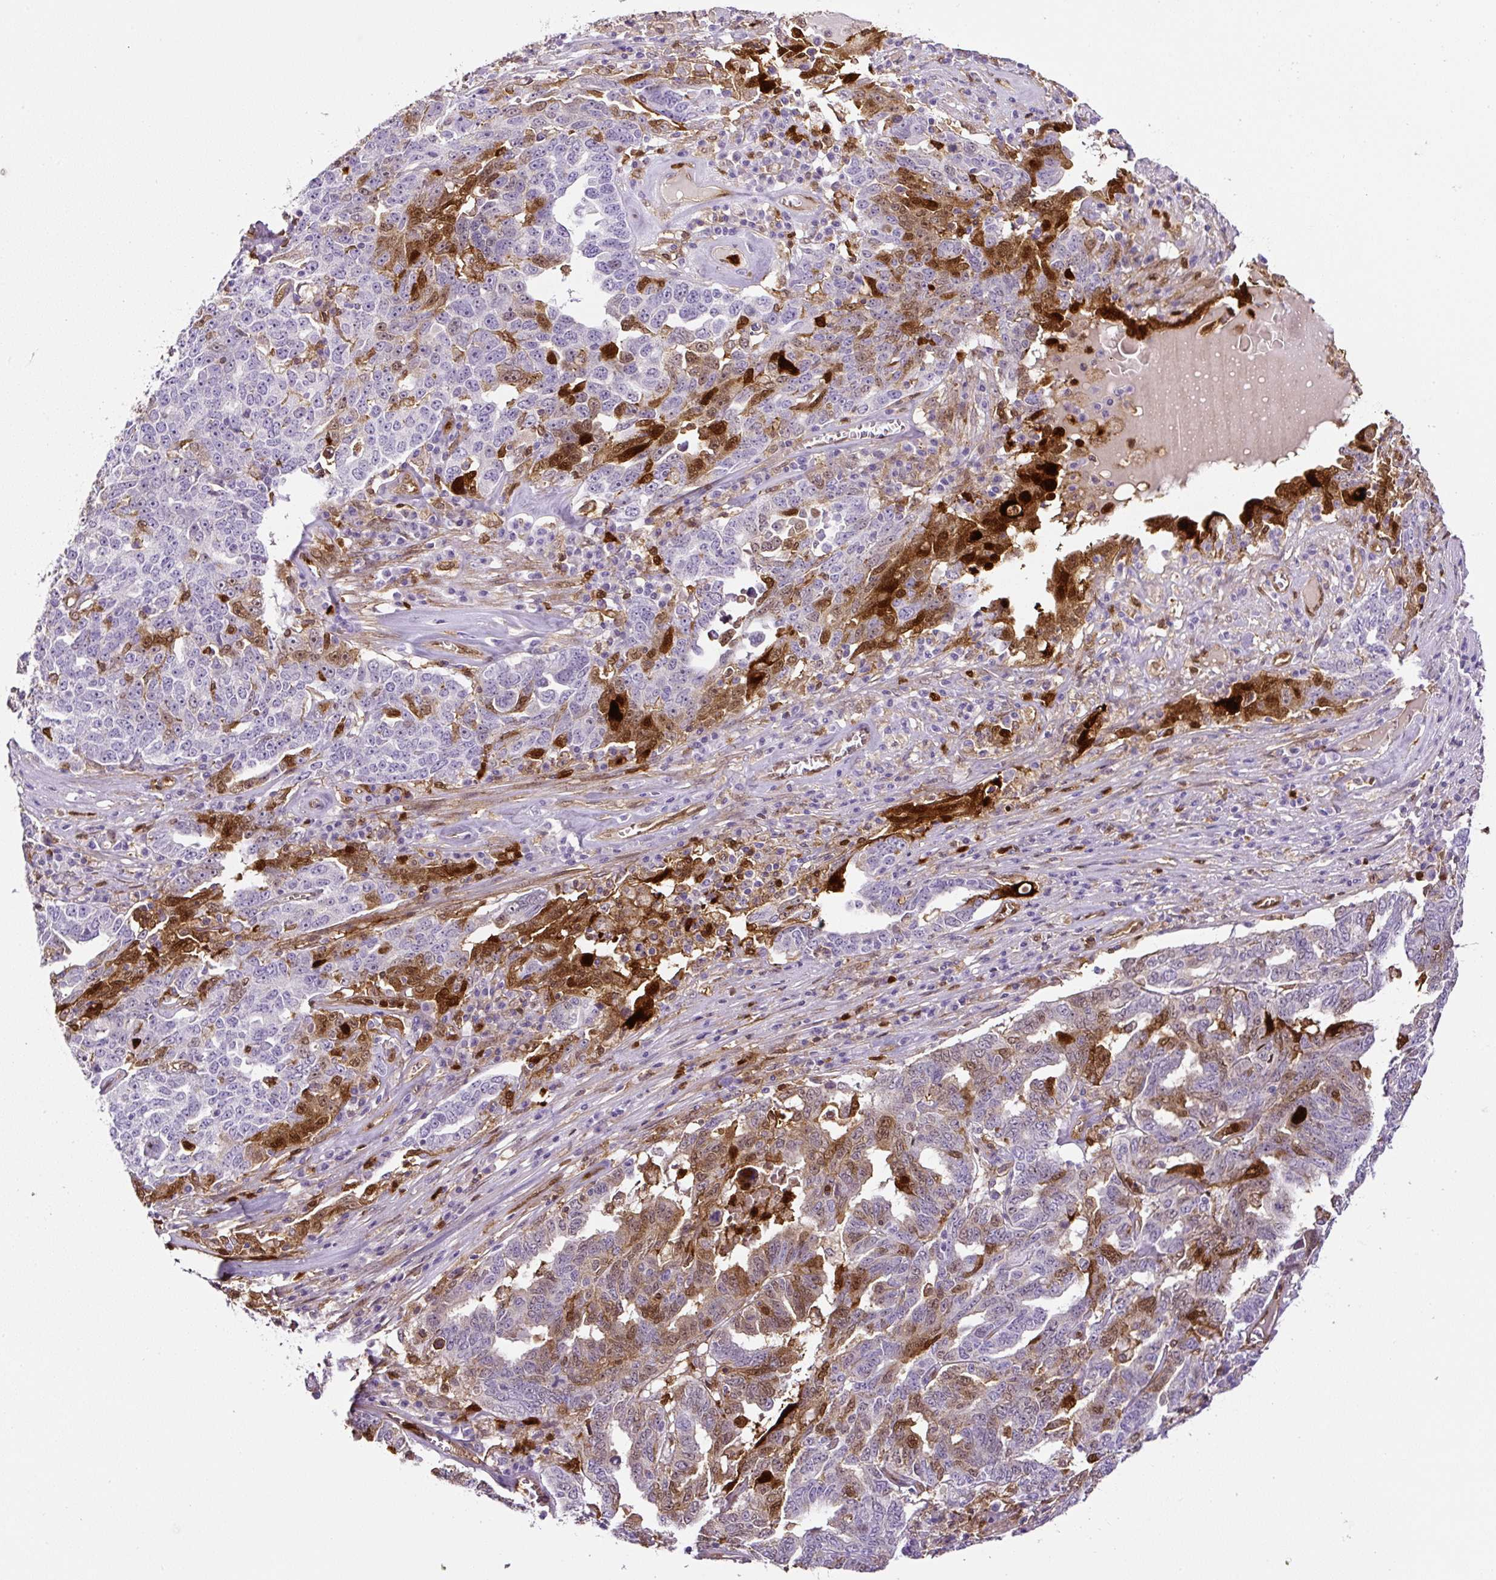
{"staining": {"intensity": "moderate", "quantity": "25%-75%", "location": "cytoplasmic/membranous,nuclear"}, "tissue": "ovarian cancer", "cell_type": "Tumor cells", "image_type": "cancer", "snomed": [{"axis": "morphology", "description": "Carcinoma, endometroid"}, {"axis": "topography", "description": "Ovary"}], "caption": "Protein analysis of ovarian cancer tissue exhibits moderate cytoplasmic/membranous and nuclear expression in about 25%-75% of tumor cells.", "gene": "ANXA1", "patient": {"sex": "female", "age": 62}}